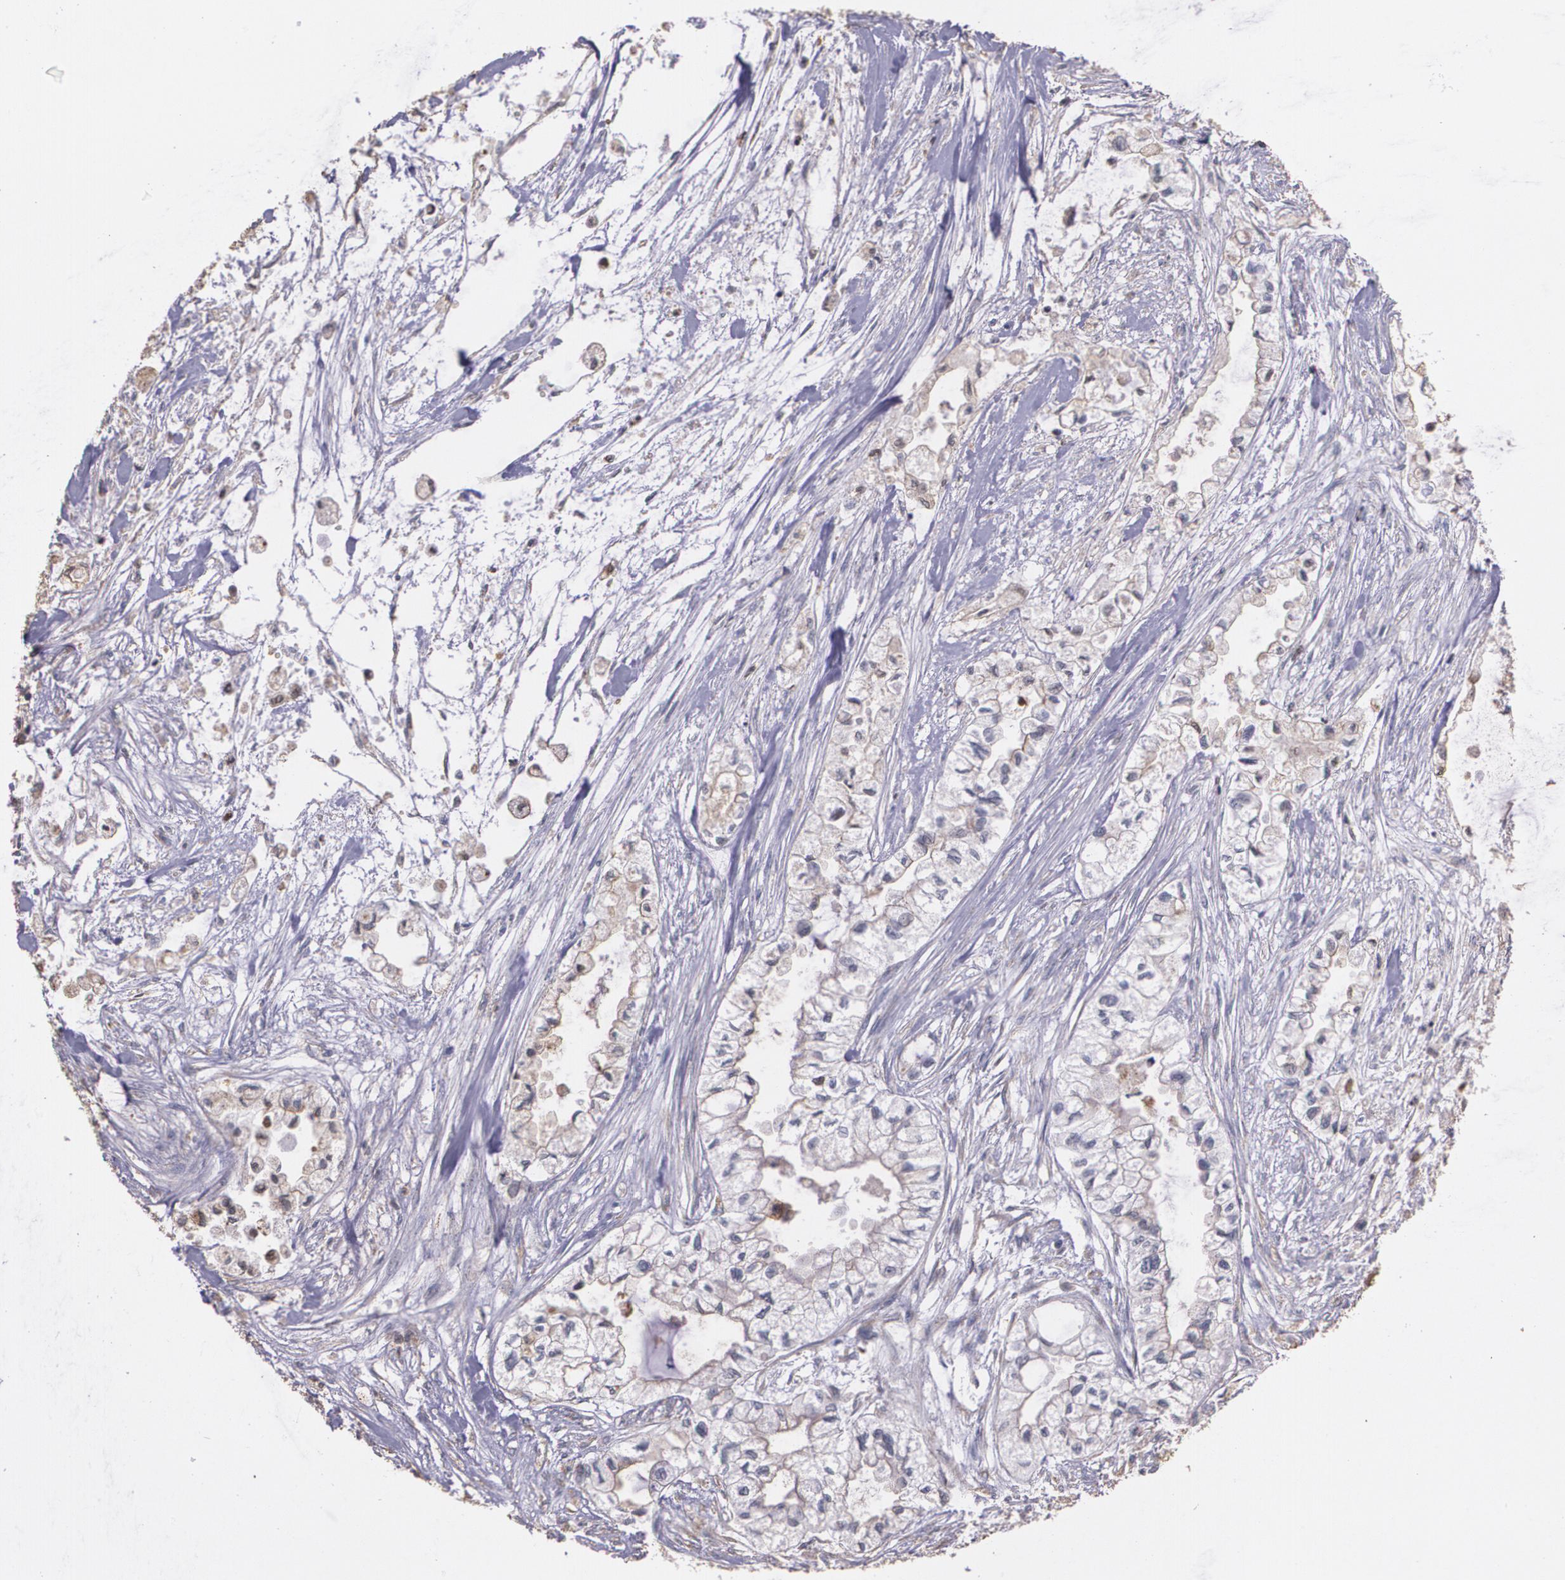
{"staining": {"intensity": "moderate", "quantity": ">75%", "location": "cytoplasmic/membranous"}, "tissue": "pancreatic cancer", "cell_type": "Tumor cells", "image_type": "cancer", "snomed": [{"axis": "morphology", "description": "Adenocarcinoma, NOS"}, {"axis": "topography", "description": "Pancreas"}], "caption": "A medium amount of moderate cytoplasmic/membranous expression is present in about >75% of tumor cells in pancreatic adenocarcinoma tissue.", "gene": "ATF3", "patient": {"sex": "male", "age": 79}}